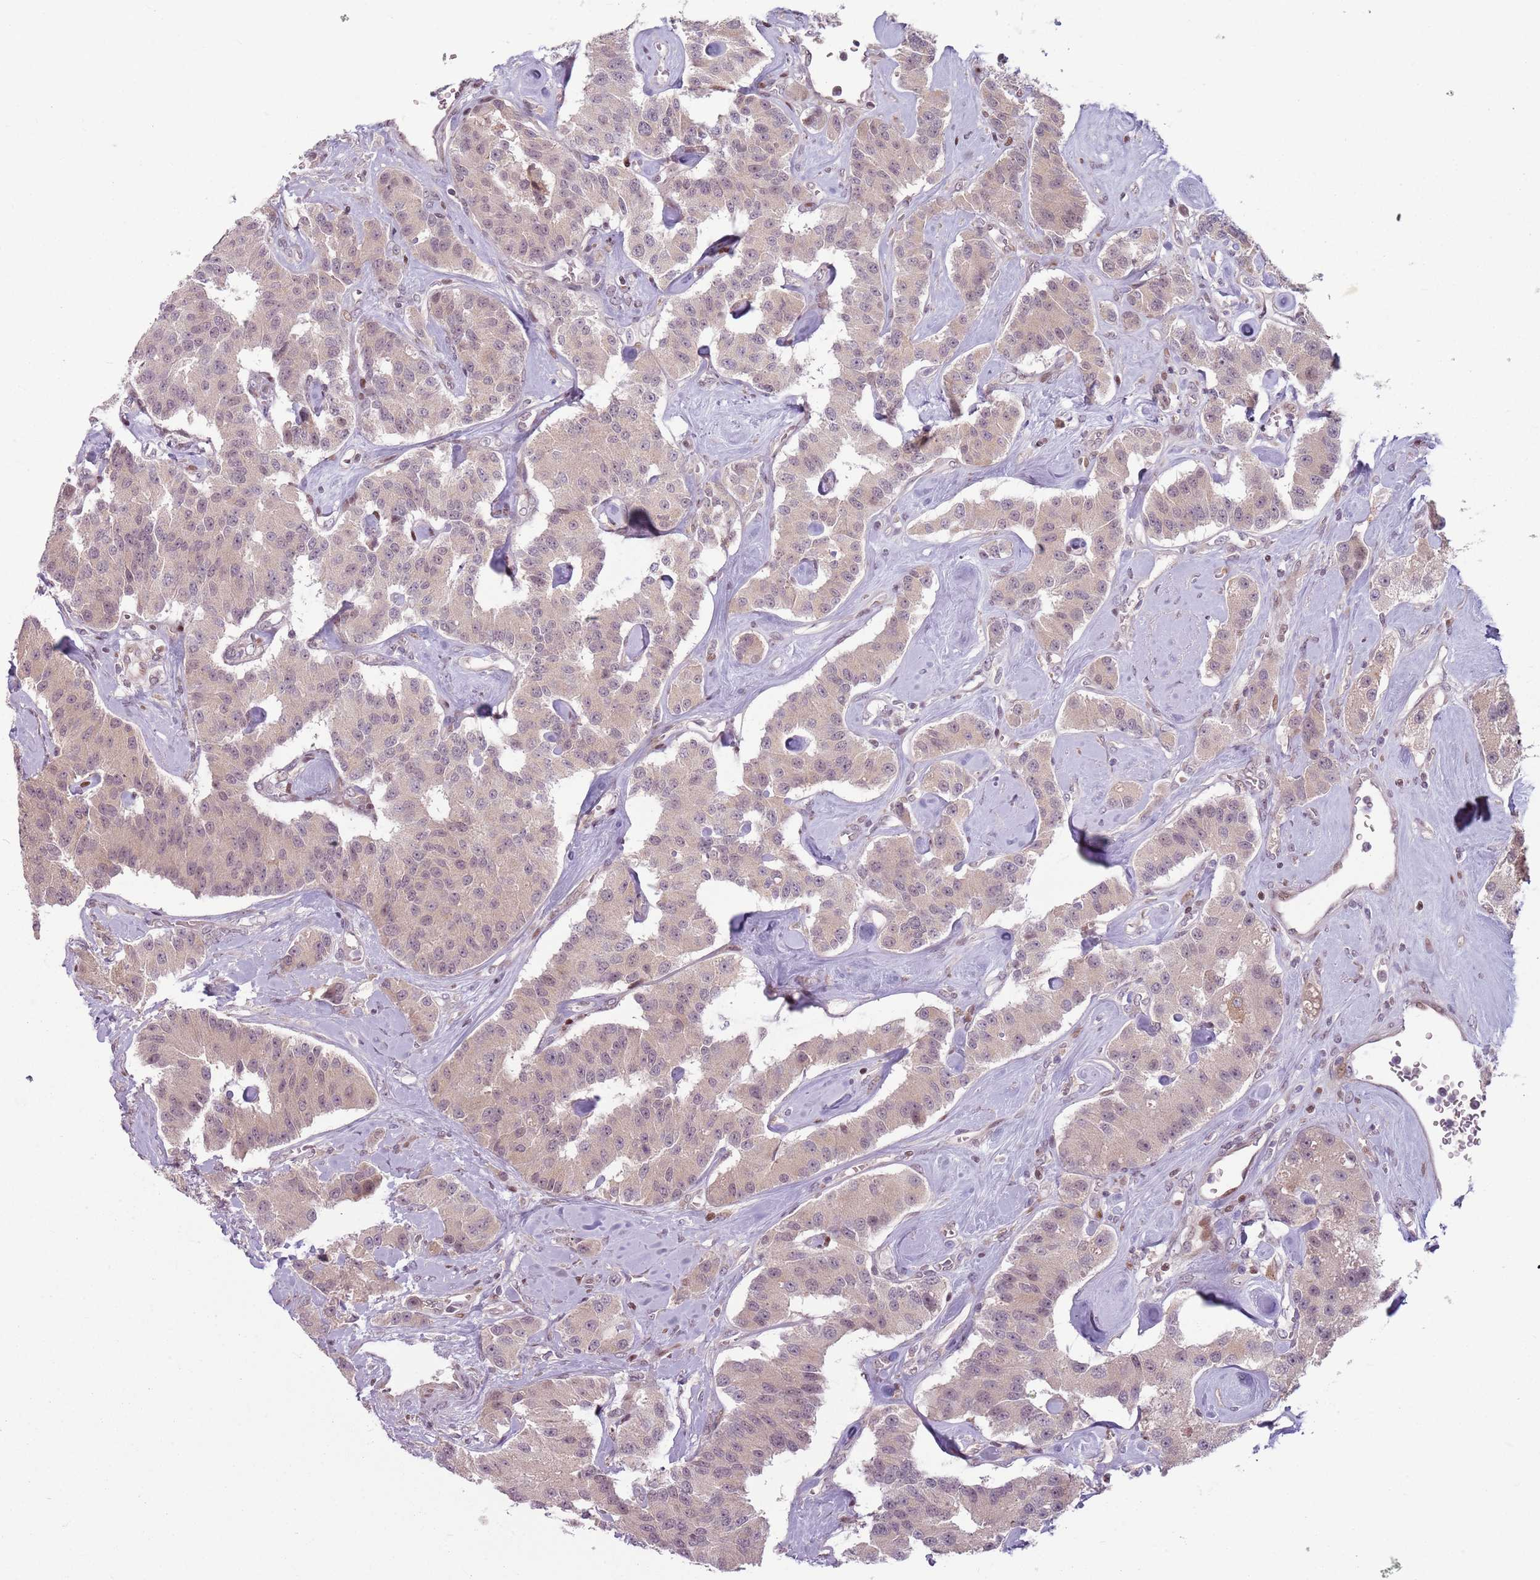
{"staining": {"intensity": "weak", "quantity": ">75%", "location": "cytoplasmic/membranous"}, "tissue": "carcinoid", "cell_type": "Tumor cells", "image_type": "cancer", "snomed": [{"axis": "morphology", "description": "Carcinoid, malignant, NOS"}, {"axis": "topography", "description": "Pancreas"}], "caption": "Carcinoid stained for a protein (brown) demonstrates weak cytoplasmic/membranous positive staining in approximately >75% of tumor cells.", "gene": "ADGRG1", "patient": {"sex": "male", "age": 41}}